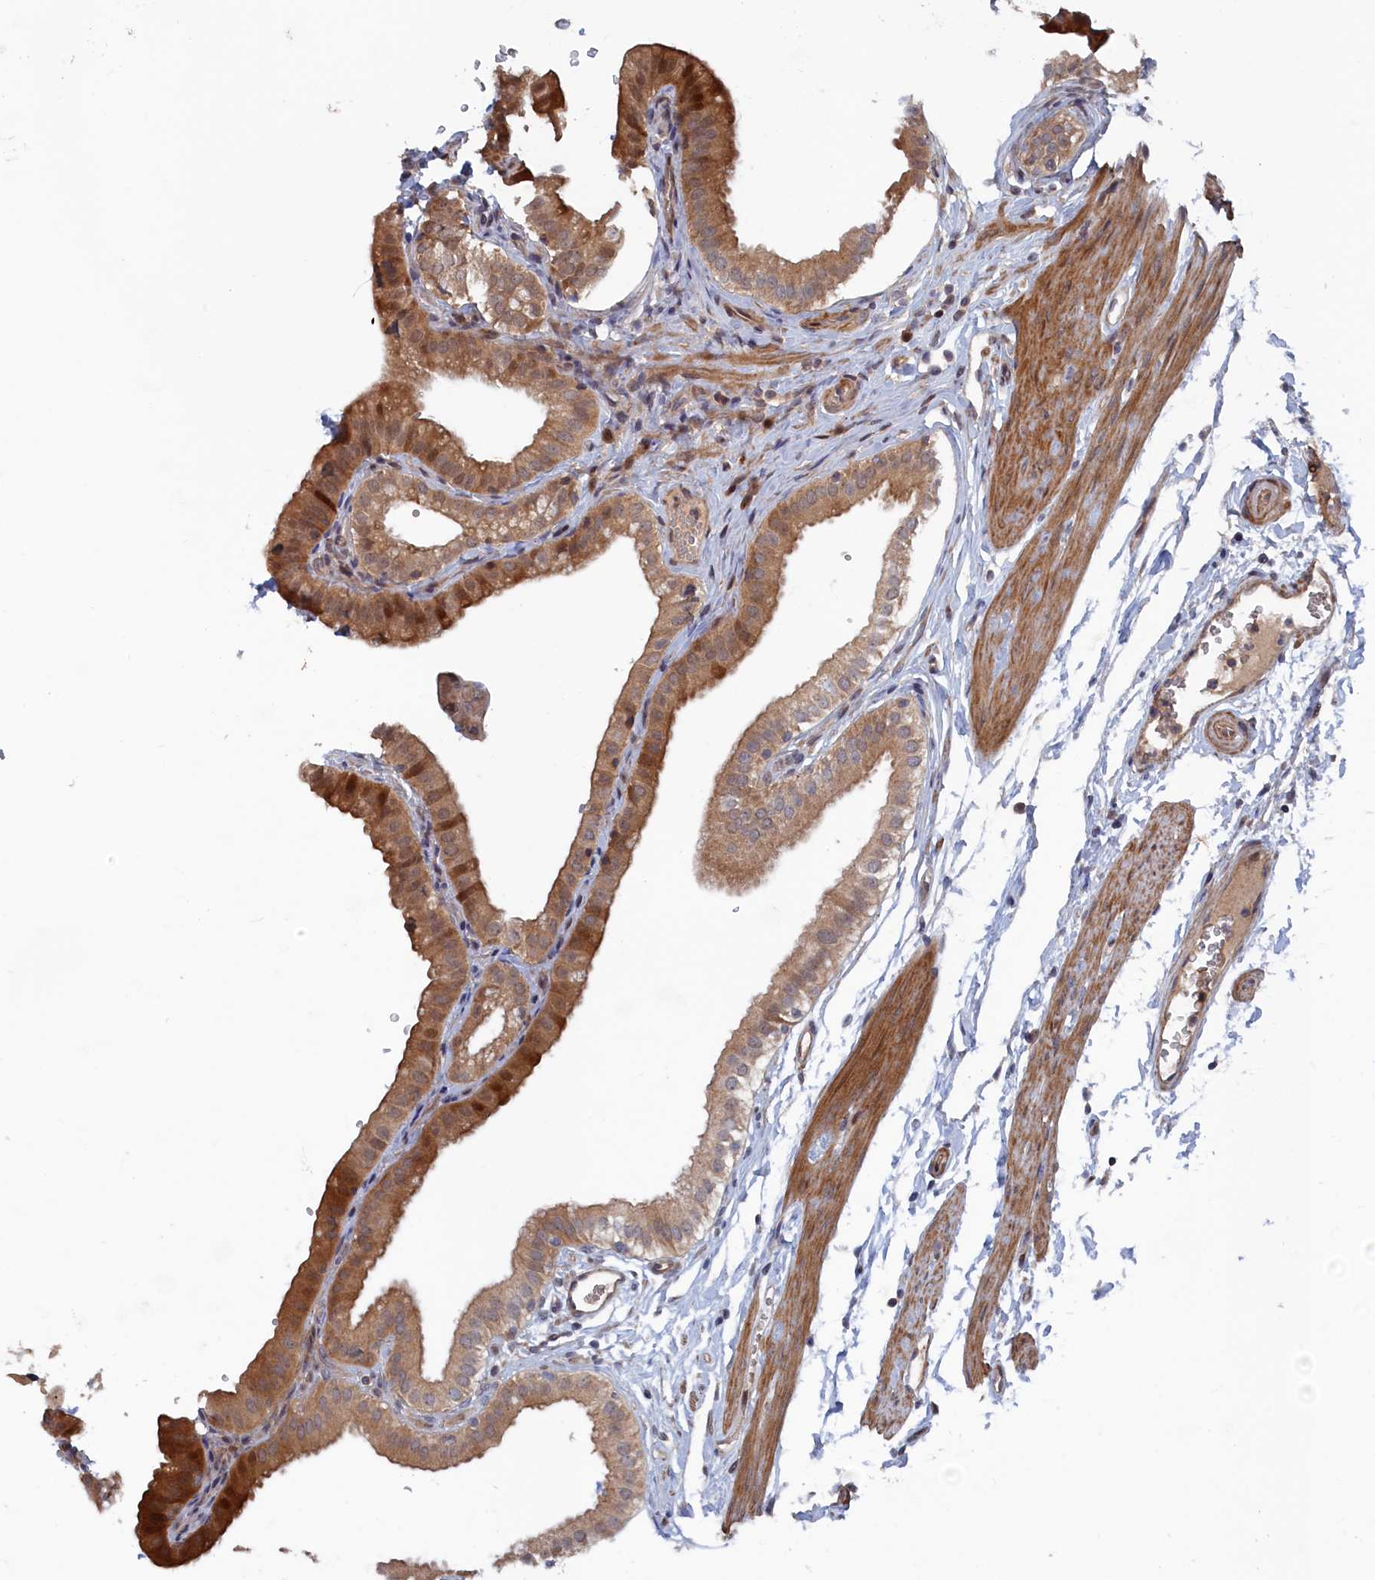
{"staining": {"intensity": "moderate", "quantity": ">75%", "location": "cytoplasmic/membranous,nuclear"}, "tissue": "gallbladder", "cell_type": "Glandular cells", "image_type": "normal", "snomed": [{"axis": "morphology", "description": "Normal tissue, NOS"}, {"axis": "topography", "description": "Gallbladder"}], "caption": "Protein staining of unremarkable gallbladder demonstrates moderate cytoplasmic/membranous,nuclear positivity in about >75% of glandular cells.", "gene": "ELOVL6", "patient": {"sex": "female", "age": 61}}